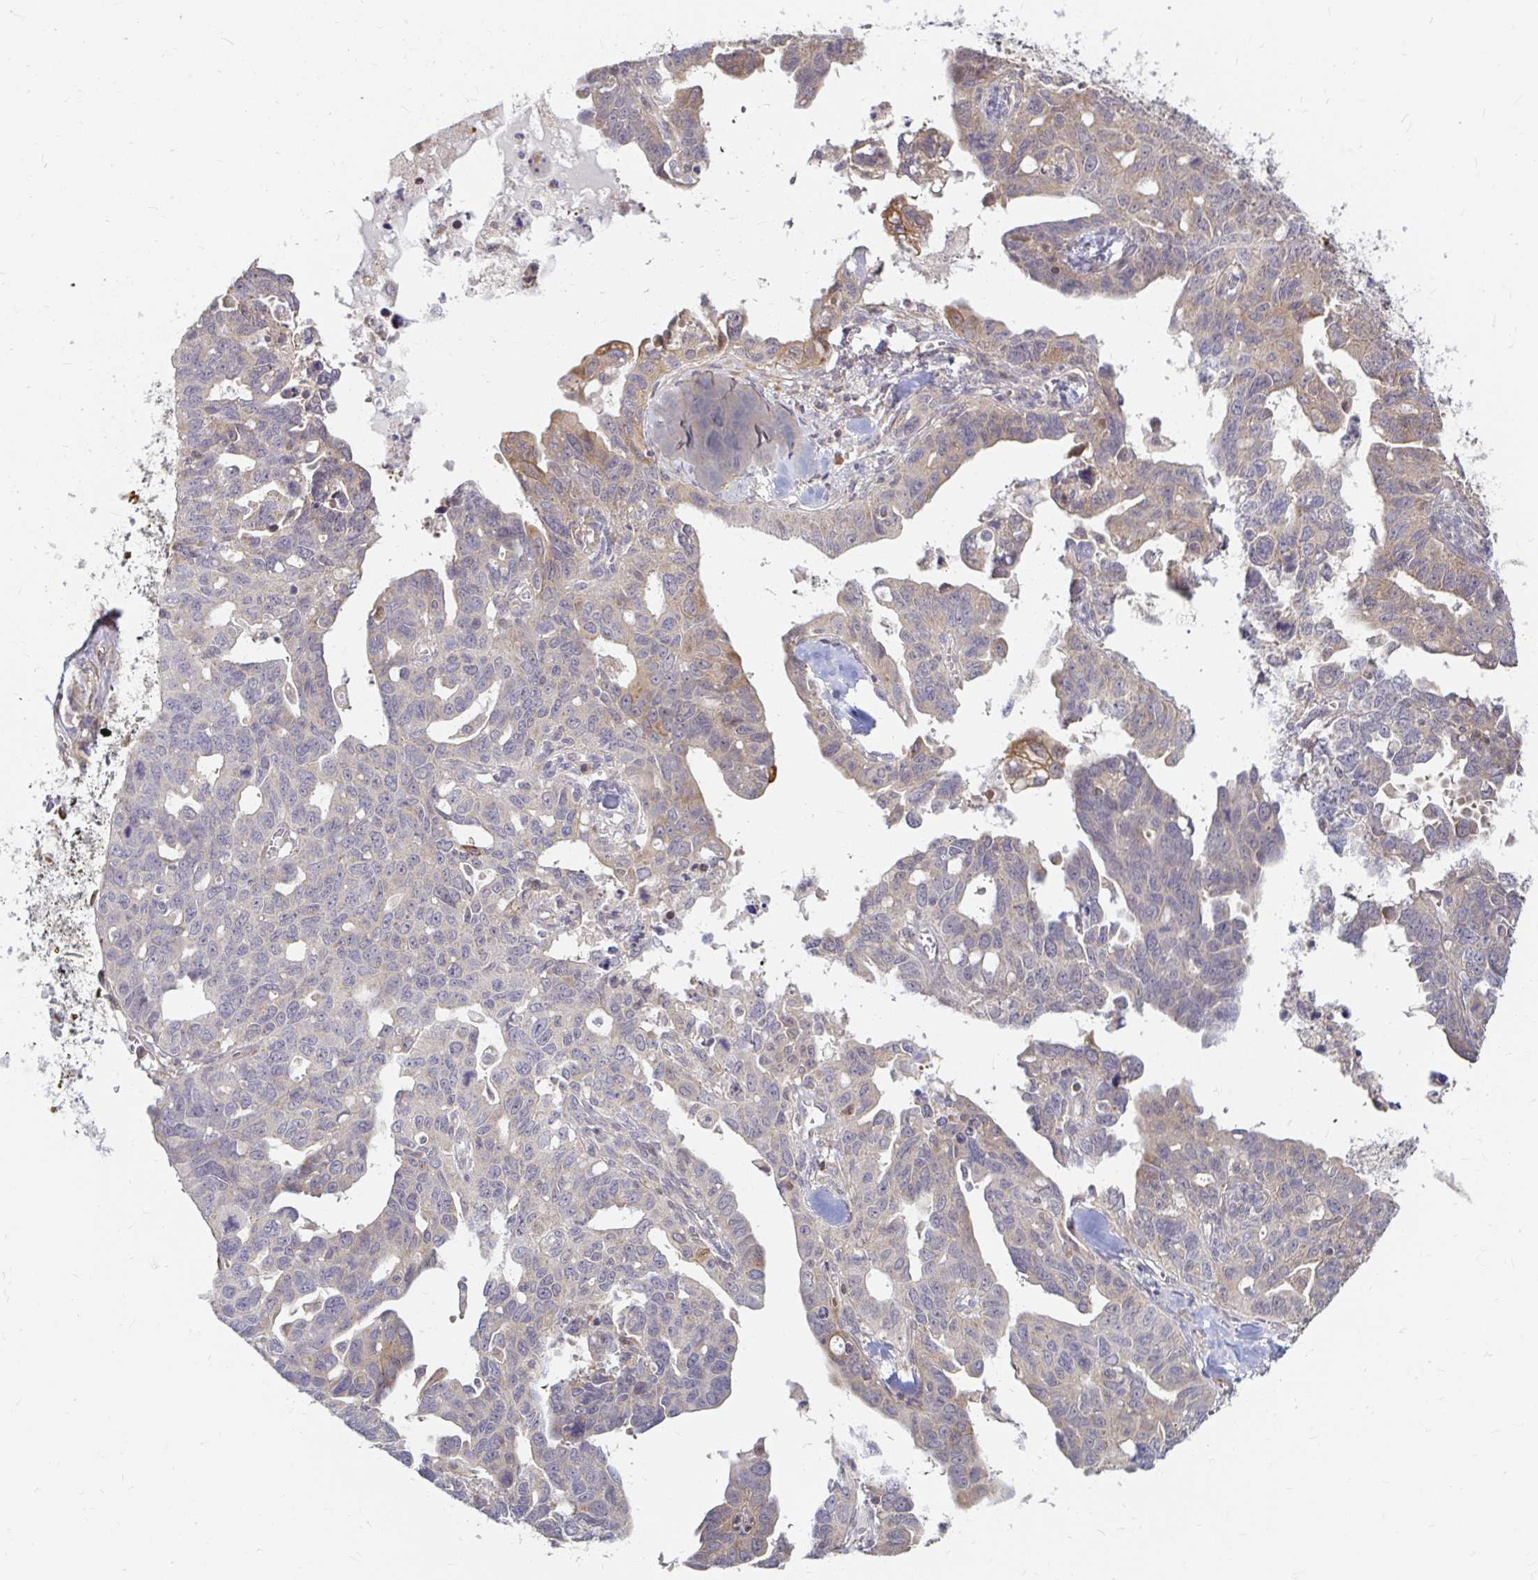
{"staining": {"intensity": "weak", "quantity": "<25%", "location": "cytoplasmic/membranous"}, "tissue": "ovarian cancer", "cell_type": "Tumor cells", "image_type": "cancer", "snomed": [{"axis": "morphology", "description": "Cystadenocarcinoma, serous, NOS"}, {"axis": "topography", "description": "Ovary"}], "caption": "Immunohistochemical staining of human serous cystadenocarcinoma (ovarian) shows no significant staining in tumor cells. (IHC, brightfield microscopy, high magnification).", "gene": "CAST", "patient": {"sex": "female", "age": 69}}